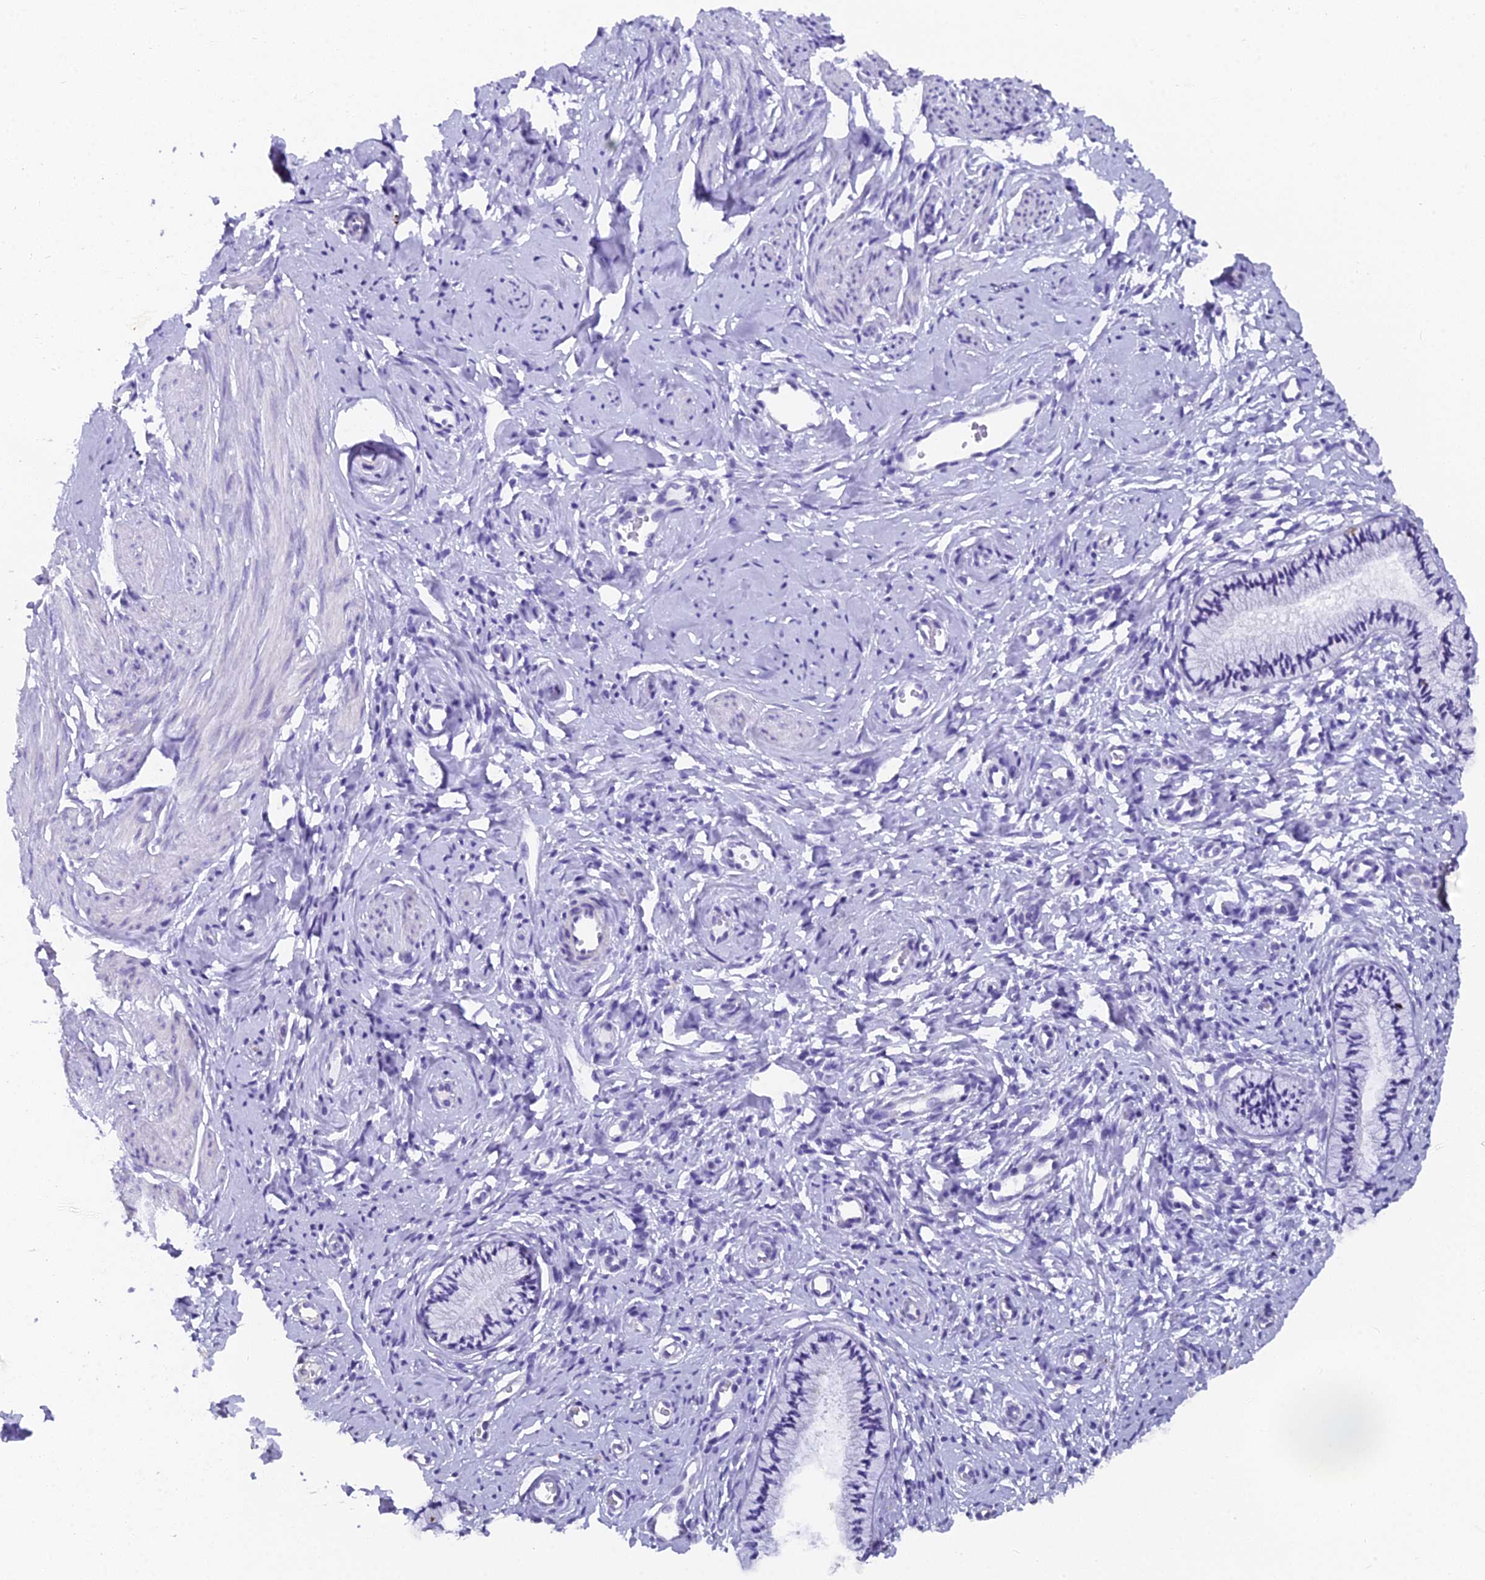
{"staining": {"intensity": "negative", "quantity": "none", "location": "none"}, "tissue": "cervix", "cell_type": "Glandular cells", "image_type": "normal", "snomed": [{"axis": "morphology", "description": "Normal tissue, NOS"}, {"axis": "topography", "description": "Cervix"}], "caption": "Photomicrograph shows no significant protein staining in glandular cells of normal cervix.", "gene": "XKR9", "patient": {"sex": "female", "age": 57}}